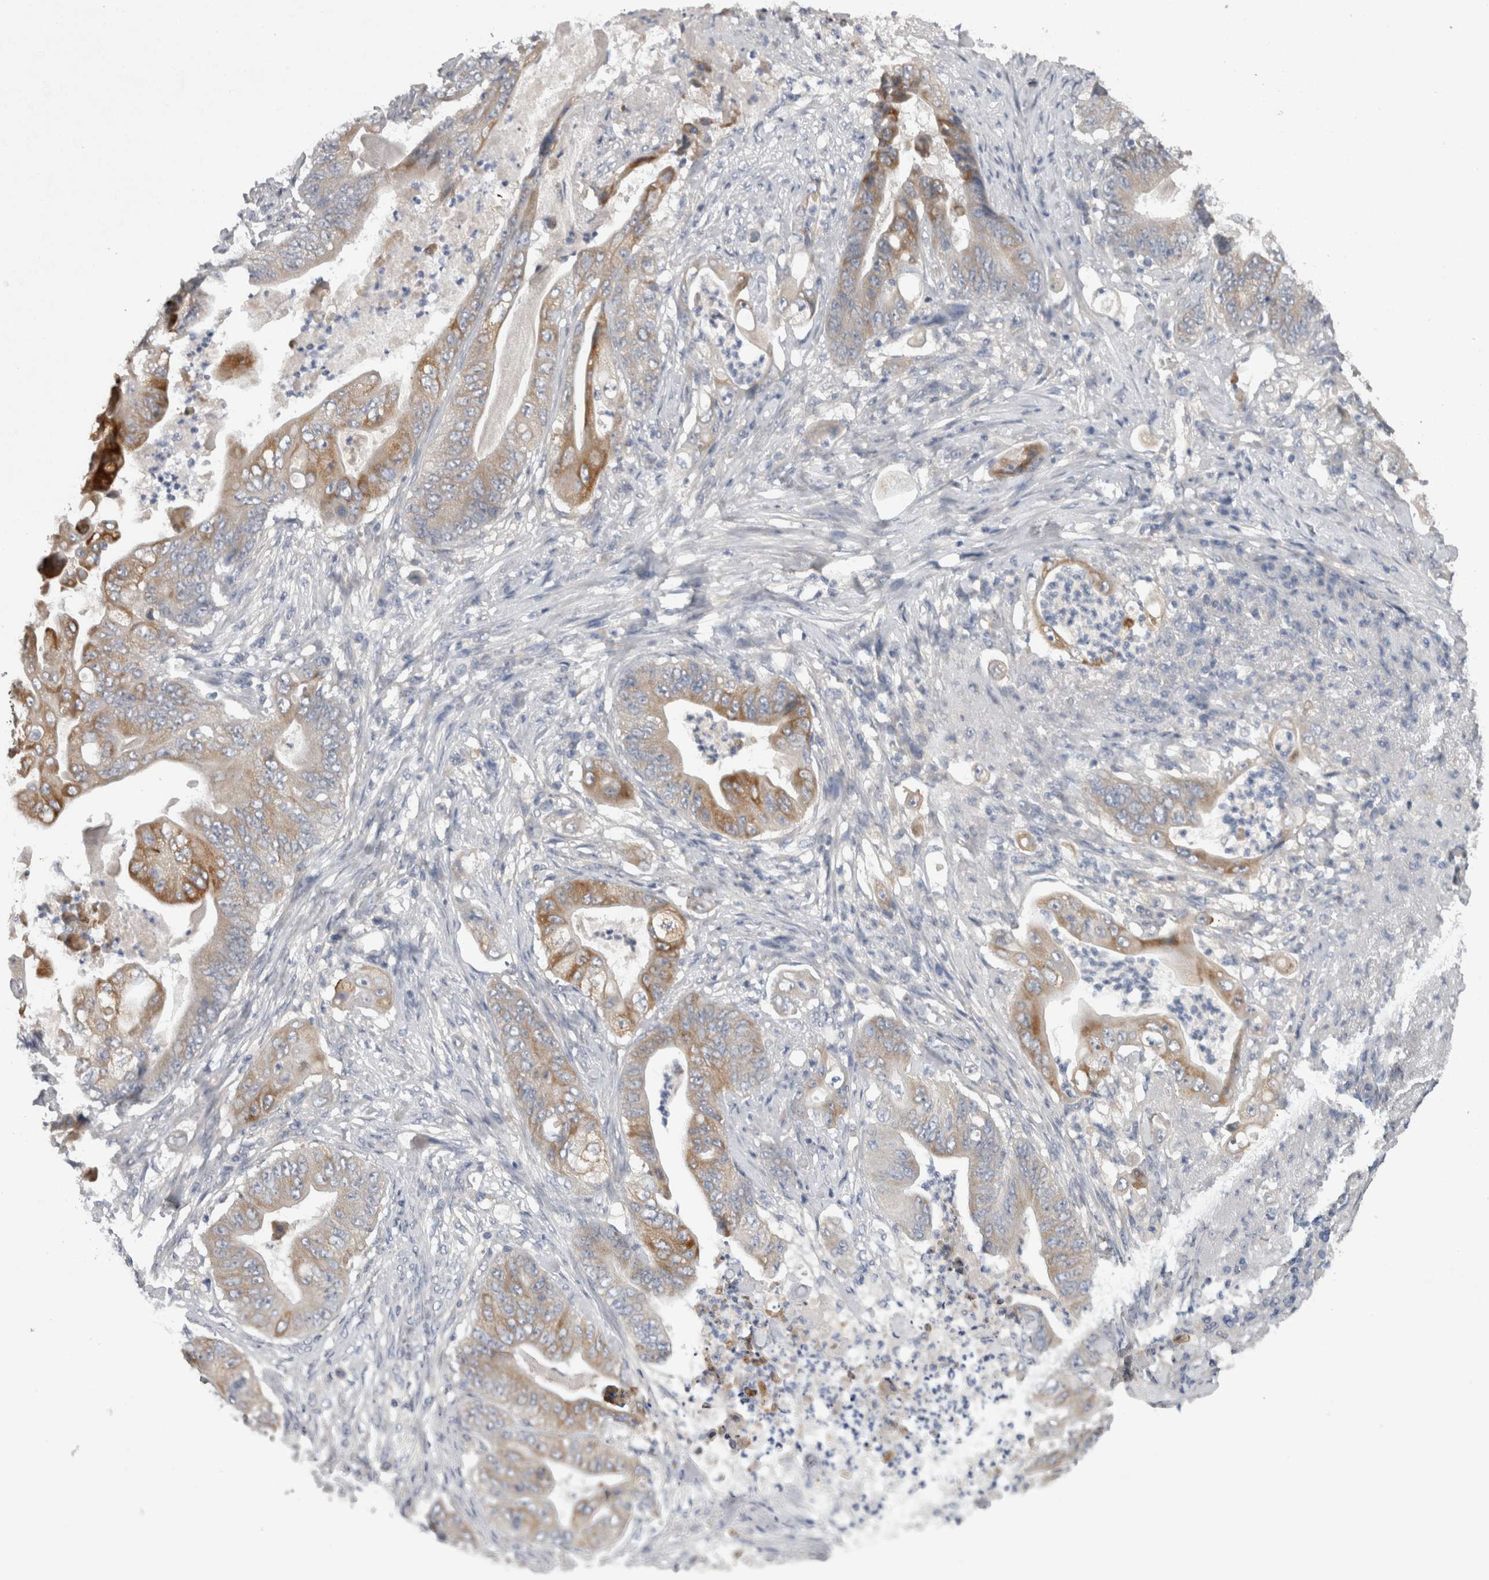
{"staining": {"intensity": "moderate", "quantity": "<25%", "location": "cytoplasmic/membranous"}, "tissue": "stomach cancer", "cell_type": "Tumor cells", "image_type": "cancer", "snomed": [{"axis": "morphology", "description": "Adenocarcinoma, NOS"}, {"axis": "topography", "description": "Stomach"}], "caption": "IHC image of stomach cancer (adenocarcinoma) stained for a protein (brown), which displays low levels of moderate cytoplasmic/membranous positivity in about <25% of tumor cells.", "gene": "LRRC40", "patient": {"sex": "female", "age": 73}}